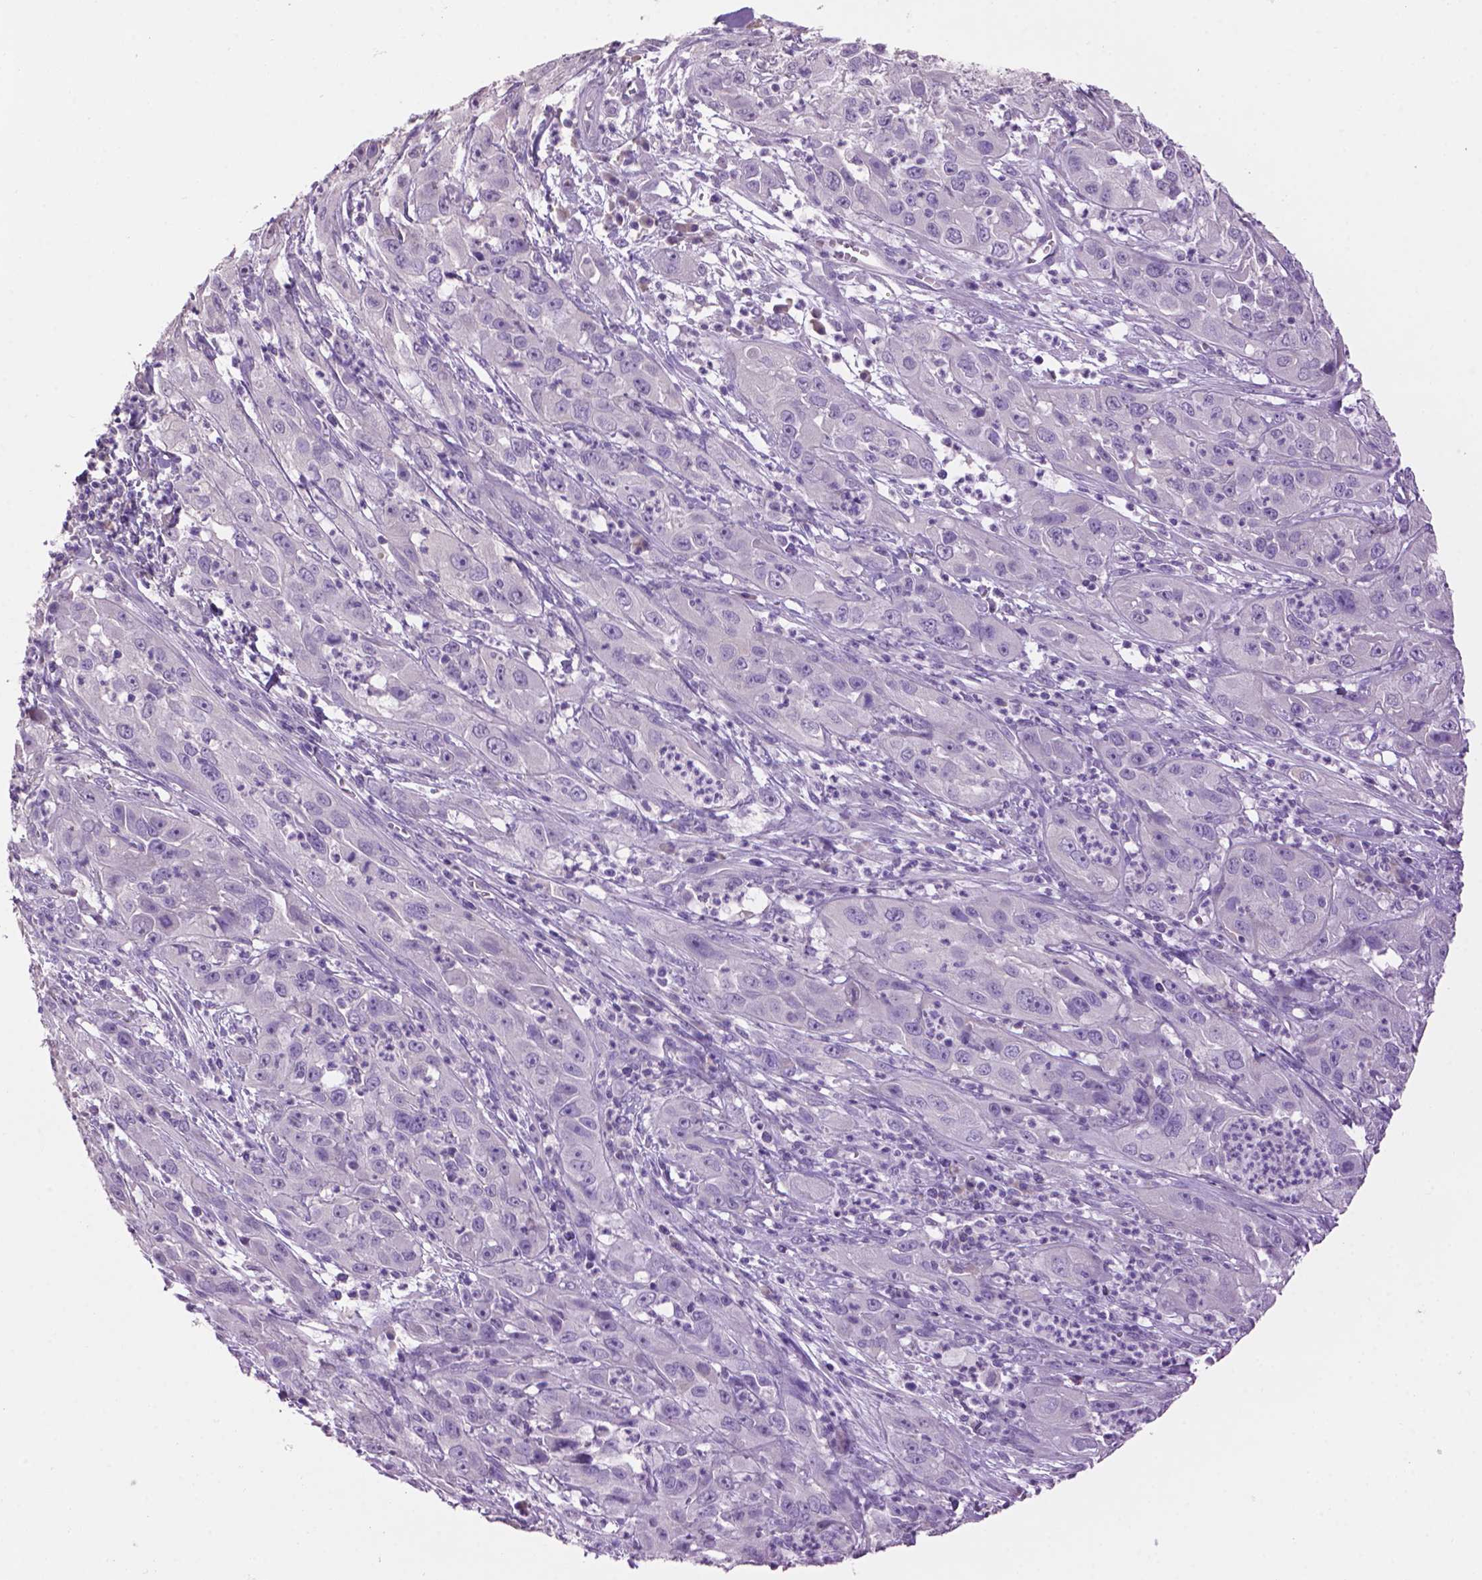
{"staining": {"intensity": "negative", "quantity": "none", "location": "none"}, "tissue": "cervical cancer", "cell_type": "Tumor cells", "image_type": "cancer", "snomed": [{"axis": "morphology", "description": "Squamous cell carcinoma, NOS"}, {"axis": "topography", "description": "Cervix"}], "caption": "An image of human cervical squamous cell carcinoma is negative for staining in tumor cells.", "gene": "CRYBA4", "patient": {"sex": "female", "age": 32}}